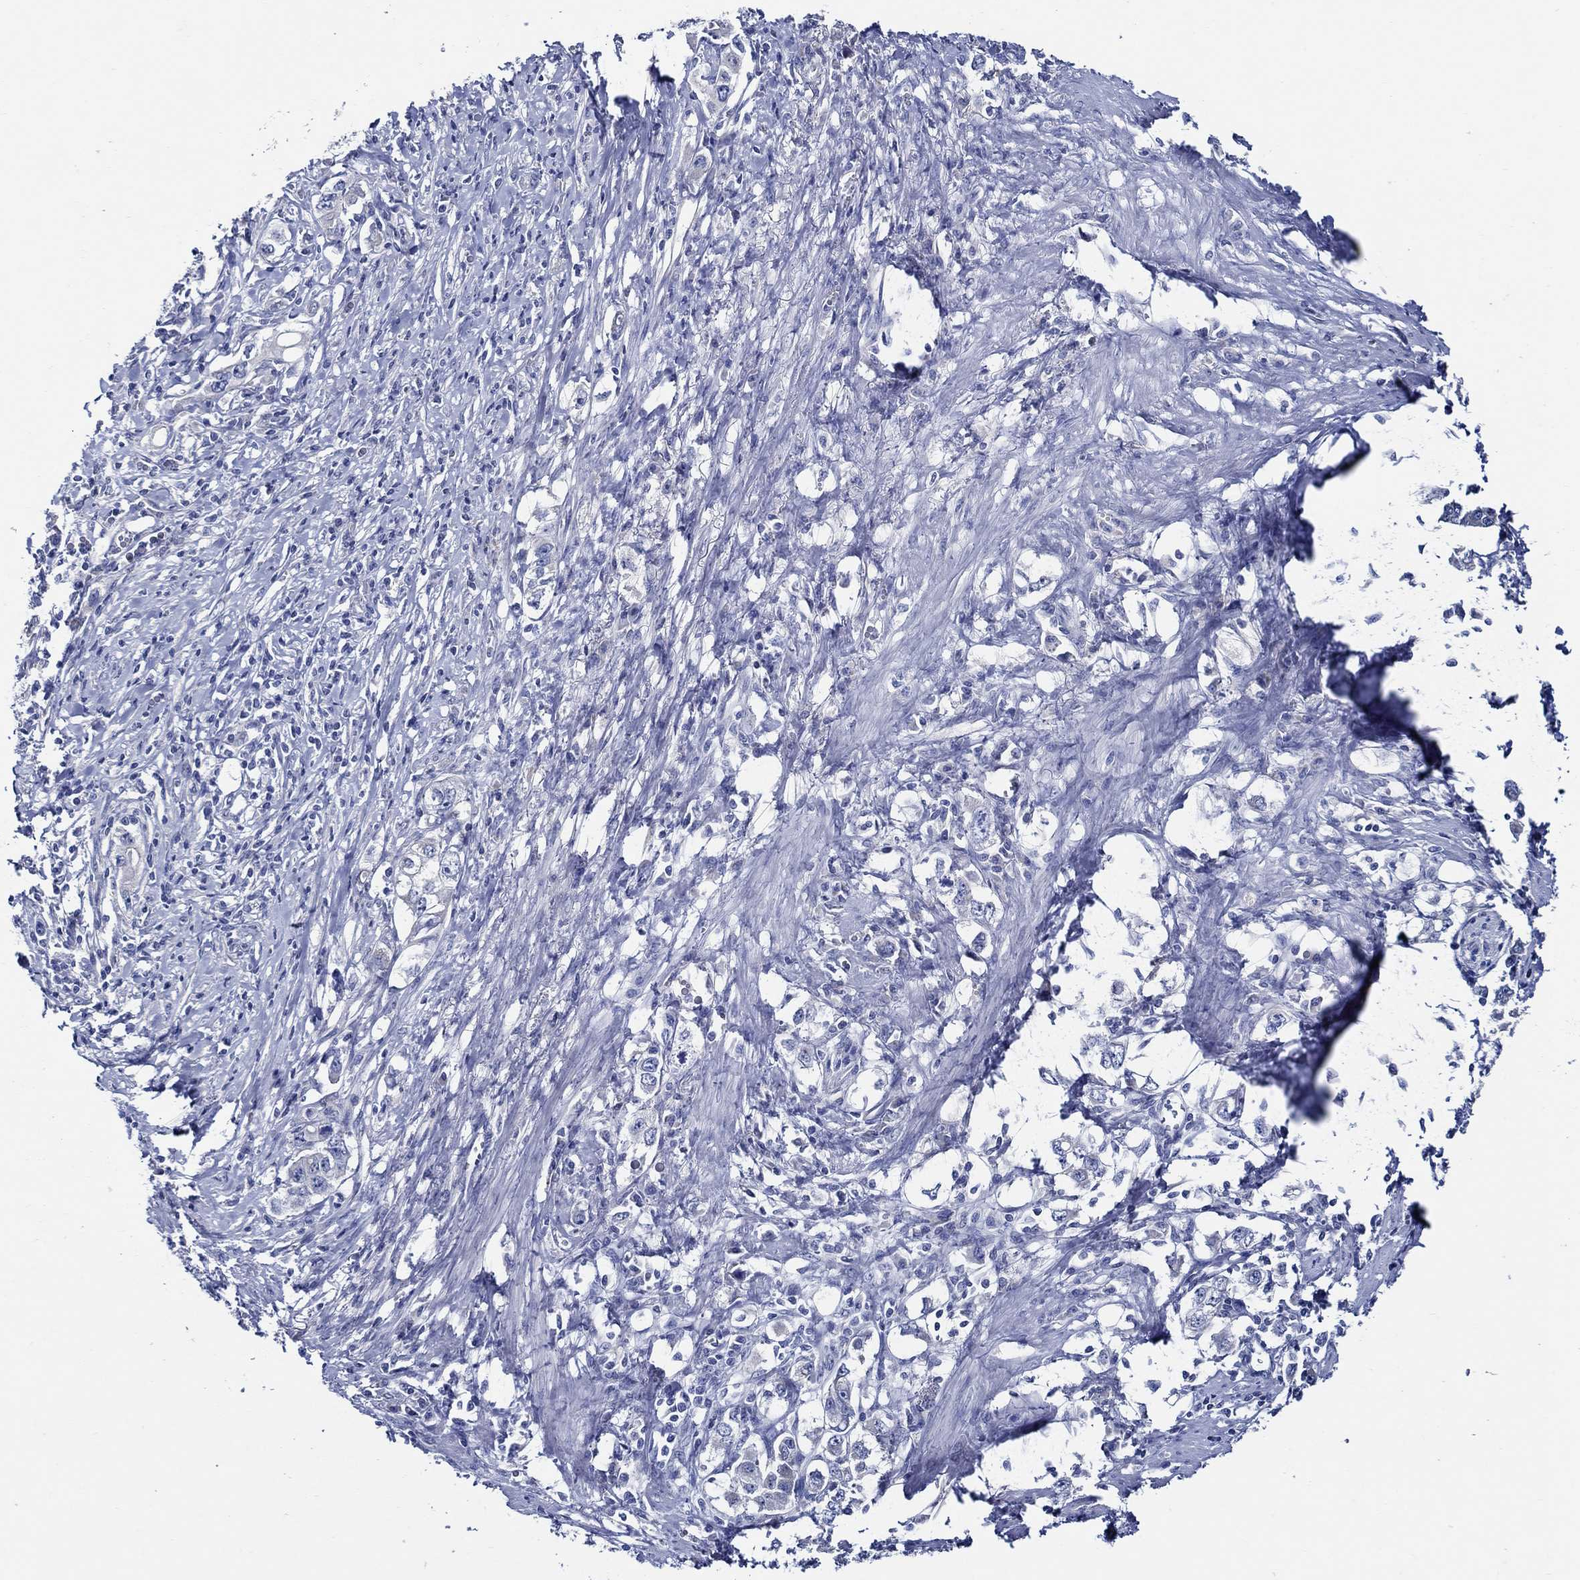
{"staining": {"intensity": "negative", "quantity": "none", "location": "none"}, "tissue": "stomach cancer", "cell_type": "Tumor cells", "image_type": "cancer", "snomed": [{"axis": "morphology", "description": "Adenocarcinoma, NOS"}, {"axis": "topography", "description": "Stomach, lower"}], "caption": "Image shows no protein expression in tumor cells of stomach cancer tissue. (DAB IHC visualized using brightfield microscopy, high magnification).", "gene": "SKOR1", "patient": {"sex": "female", "age": 72}}